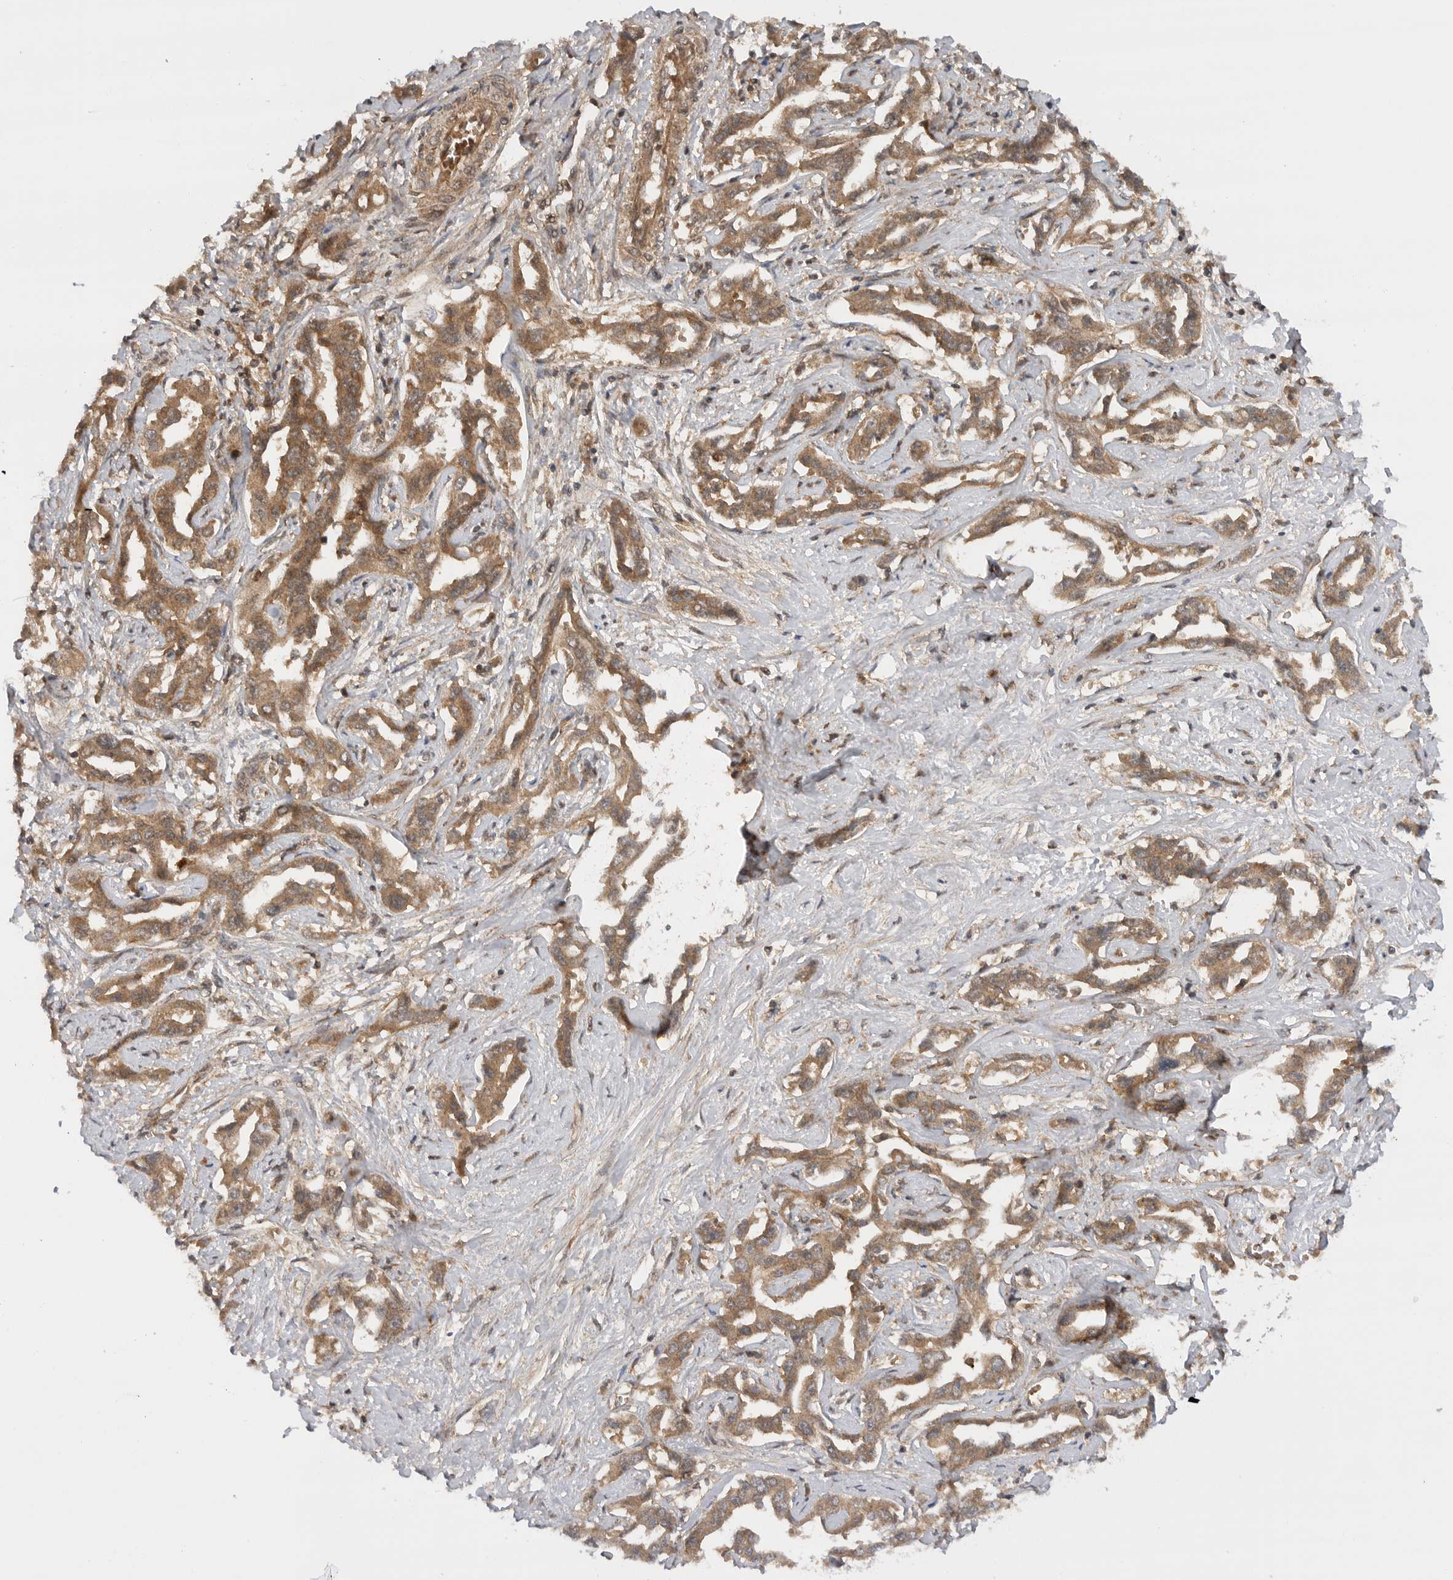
{"staining": {"intensity": "moderate", "quantity": ">75%", "location": "cytoplasmic/membranous"}, "tissue": "liver cancer", "cell_type": "Tumor cells", "image_type": "cancer", "snomed": [{"axis": "morphology", "description": "Cholangiocarcinoma"}, {"axis": "topography", "description": "Liver"}], "caption": "Tumor cells demonstrate medium levels of moderate cytoplasmic/membranous expression in approximately >75% of cells in liver cholangiocarcinoma.", "gene": "PRDX4", "patient": {"sex": "male", "age": 59}}